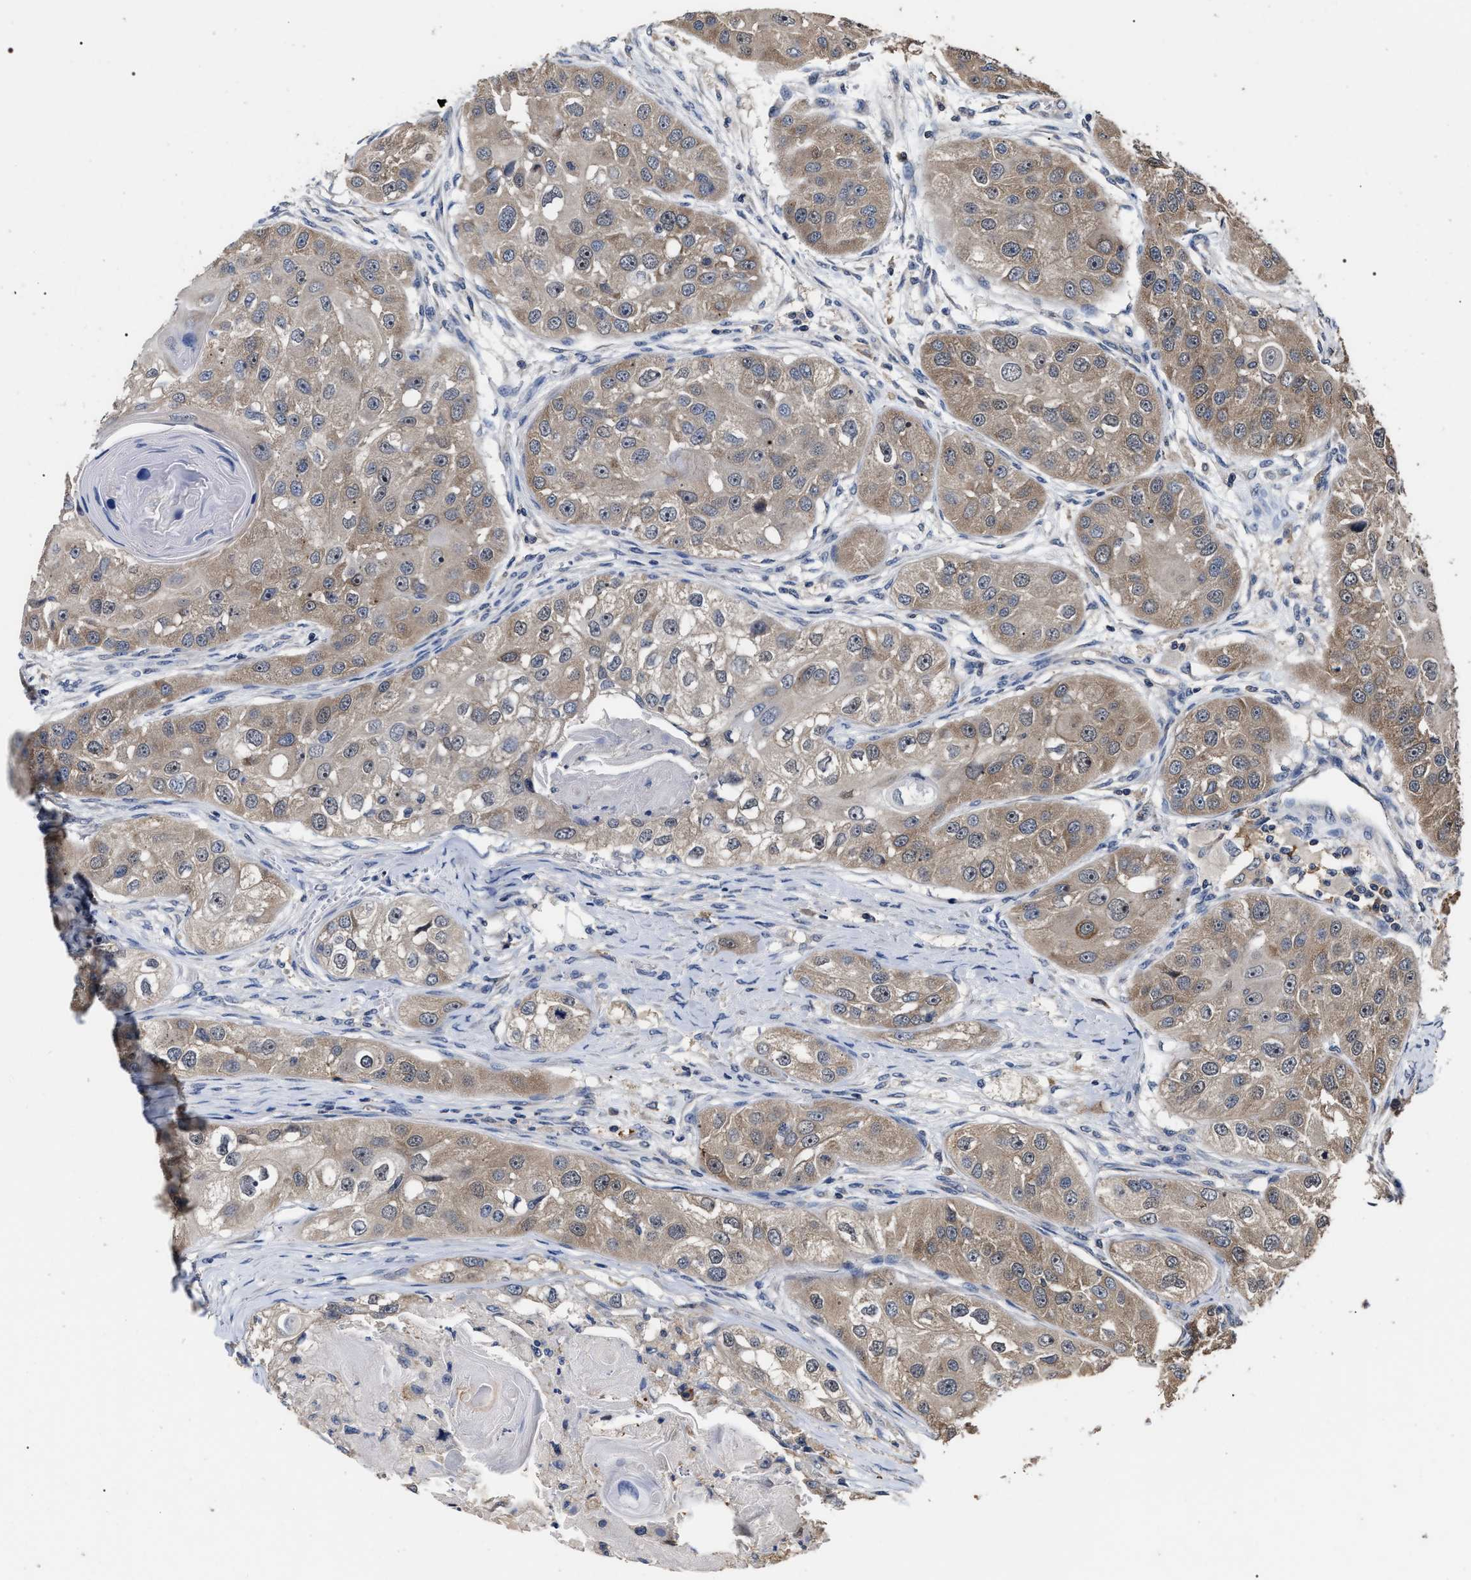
{"staining": {"intensity": "weak", "quantity": ">75%", "location": "cytoplasmic/membranous,nuclear"}, "tissue": "head and neck cancer", "cell_type": "Tumor cells", "image_type": "cancer", "snomed": [{"axis": "morphology", "description": "Normal tissue, NOS"}, {"axis": "morphology", "description": "Squamous cell carcinoma, NOS"}, {"axis": "topography", "description": "Skeletal muscle"}, {"axis": "topography", "description": "Head-Neck"}], "caption": "Head and neck squamous cell carcinoma was stained to show a protein in brown. There is low levels of weak cytoplasmic/membranous and nuclear positivity in approximately >75% of tumor cells.", "gene": "UPF3A", "patient": {"sex": "male", "age": 51}}